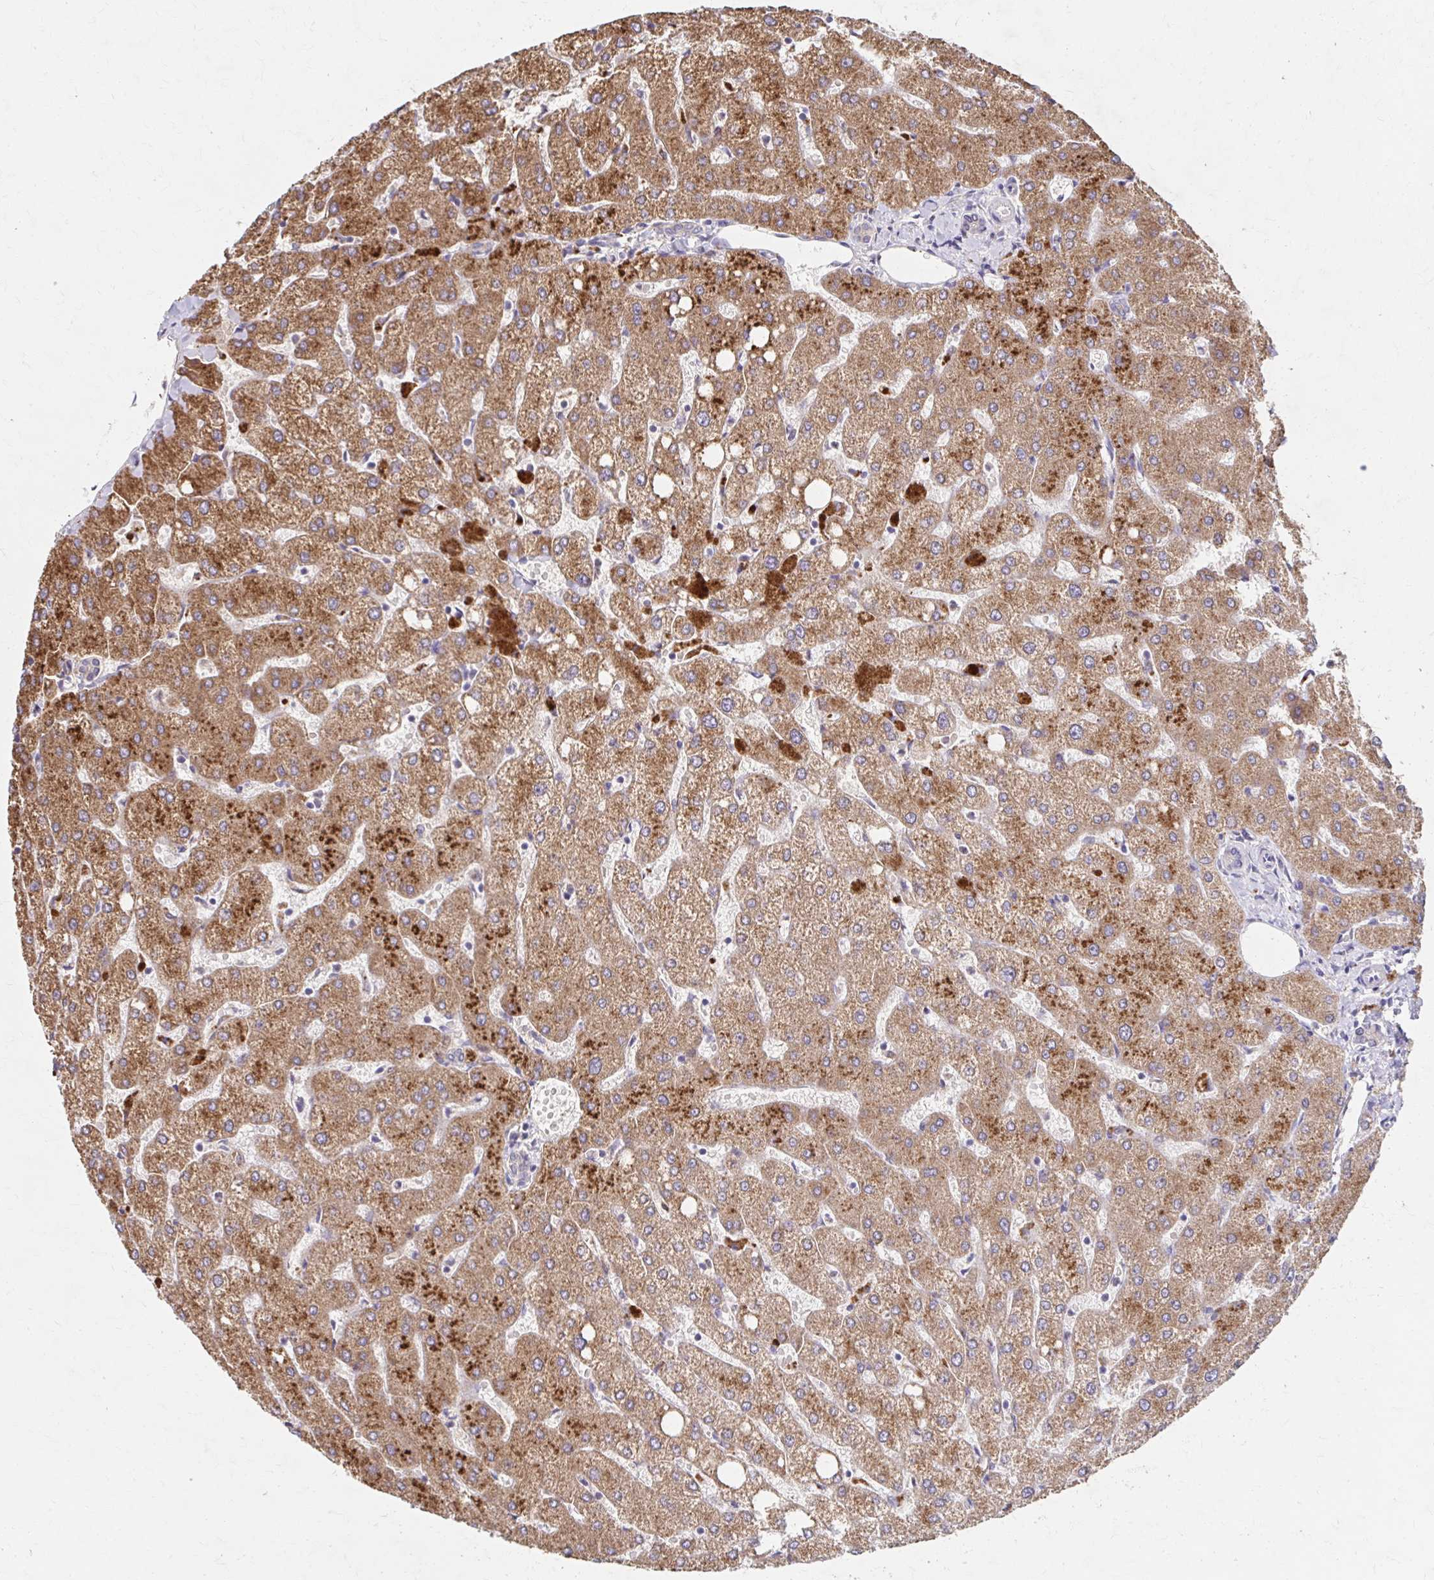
{"staining": {"intensity": "negative", "quantity": "none", "location": "none"}, "tissue": "liver", "cell_type": "Cholangiocytes", "image_type": "normal", "snomed": [{"axis": "morphology", "description": "Normal tissue, NOS"}, {"axis": "topography", "description": "Liver"}], "caption": "This photomicrograph is of unremarkable liver stained with immunohistochemistry (IHC) to label a protein in brown with the nuclei are counter-stained blue. There is no staining in cholangiocytes. Brightfield microscopy of immunohistochemistry stained with DAB (brown) and hematoxylin (blue), captured at high magnification.", "gene": "HMGCS2", "patient": {"sex": "female", "age": 54}}